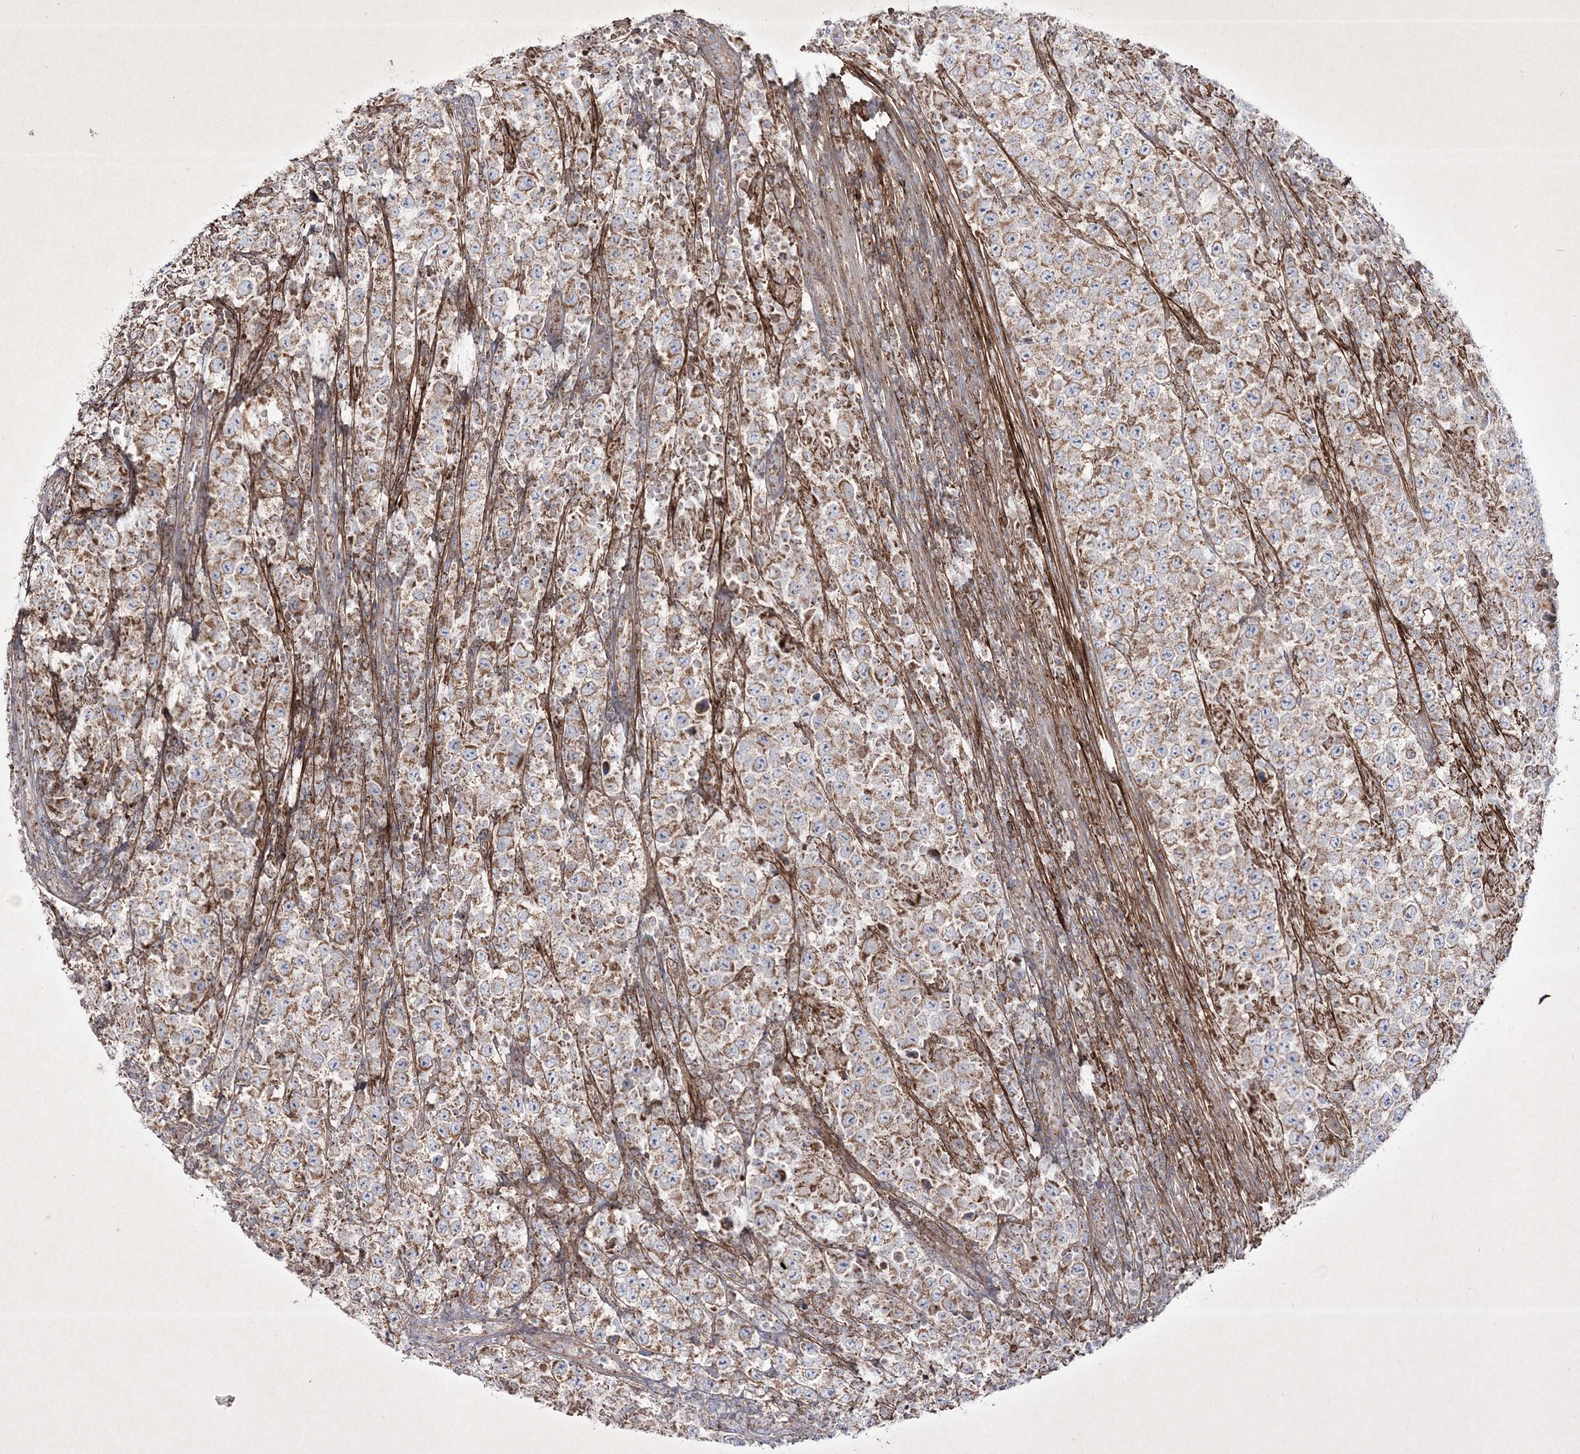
{"staining": {"intensity": "moderate", "quantity": ">75%", "location": "cytoplasmic/membranous"}, "tissue": "testis cancer", "cell_type": "Tumor cells", "image_type": "cancer", "snomed": [{"axis": "morphology", "description": "Normal tissue, NOS"}, {"axis": "morphology", "description": "Urothelial carcinoma, High grade"}, {"axis": "morphology", "description": "Seminoma, NOS"}, {"axis": "morphology", "description": "Carcinoma, Embryonal, NOS"}, {"axis": "topography", "description": "Urinary bladder"}, {"axis": "topography", "description": "Testis"}], "caption": "An image of human testis embryonal carcinoma stained for a protein reveals moderate cytoplasmic/membranous brown staining in tumor cells.", "gene": "RICTOR", "patient": {"sex": "male", "age": 41}}